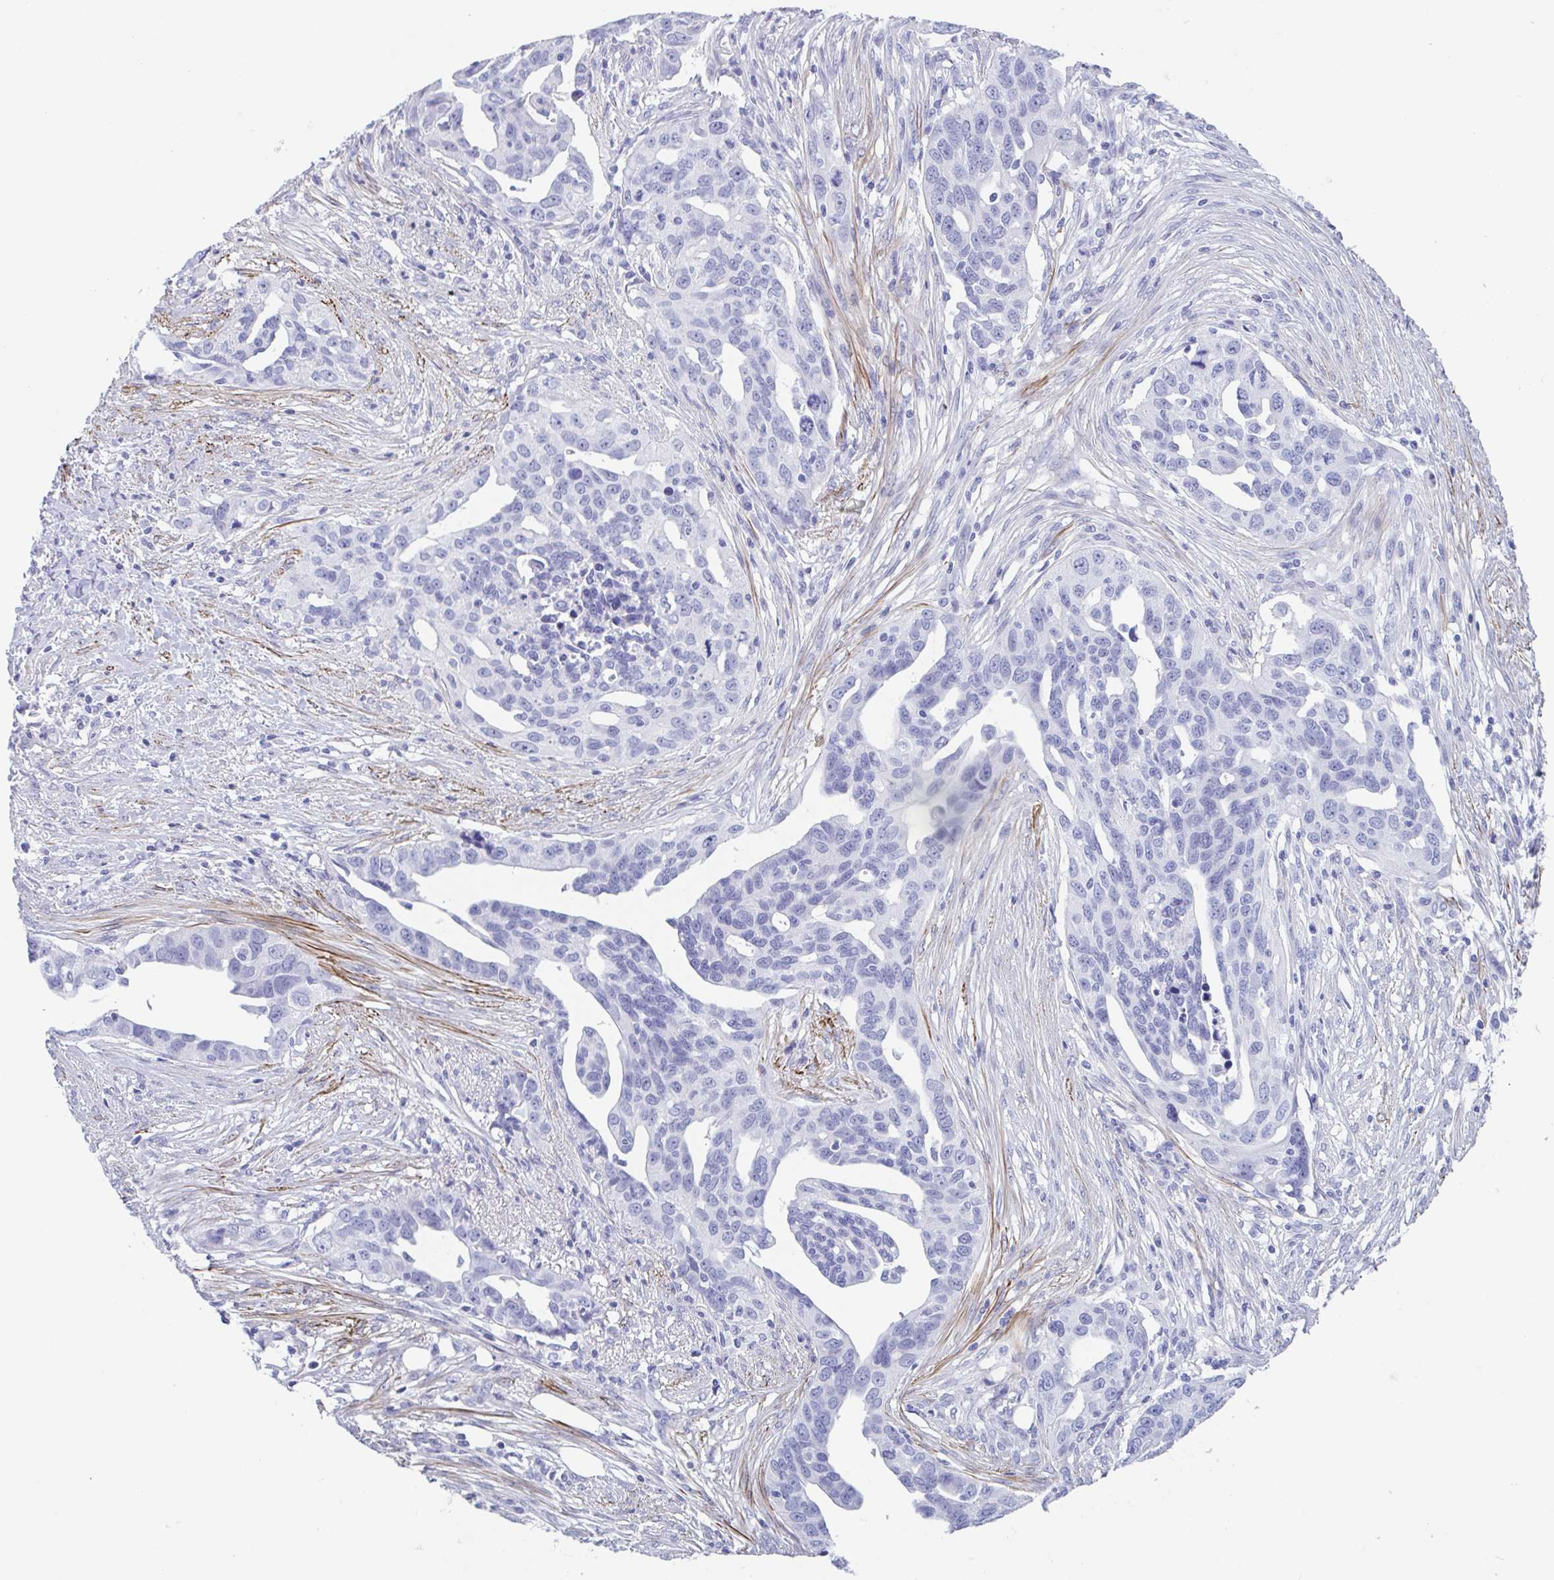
{"staining": {"intensity": "negative", "quantity": "none", "location": "none"}, "tissue": "ovarian cancer", "cell_type": "Tumor cells", "image_type": "cancer", "snomed": [{"axis": "morphology", "description": "Carcinoma, endometroid"}, {"axis": "morphology", "description": "Cystadenocarcinoma, serous, NOS"}, {"axis": "topography", "description": "Ovary"}], "caption": "Immunohistochemical staining of human ovarian cancer (endometroid carcinoma) reveals no significant positivity in tumor cells. Brightfield microscopy of IHC stained with DAB (3,3'-diaminobenzidine) (brown) and hematoxylin (blue), captured at high magnification.", "gene": "TAS2R41", "patient": {"sex": "female", "age": 45}}